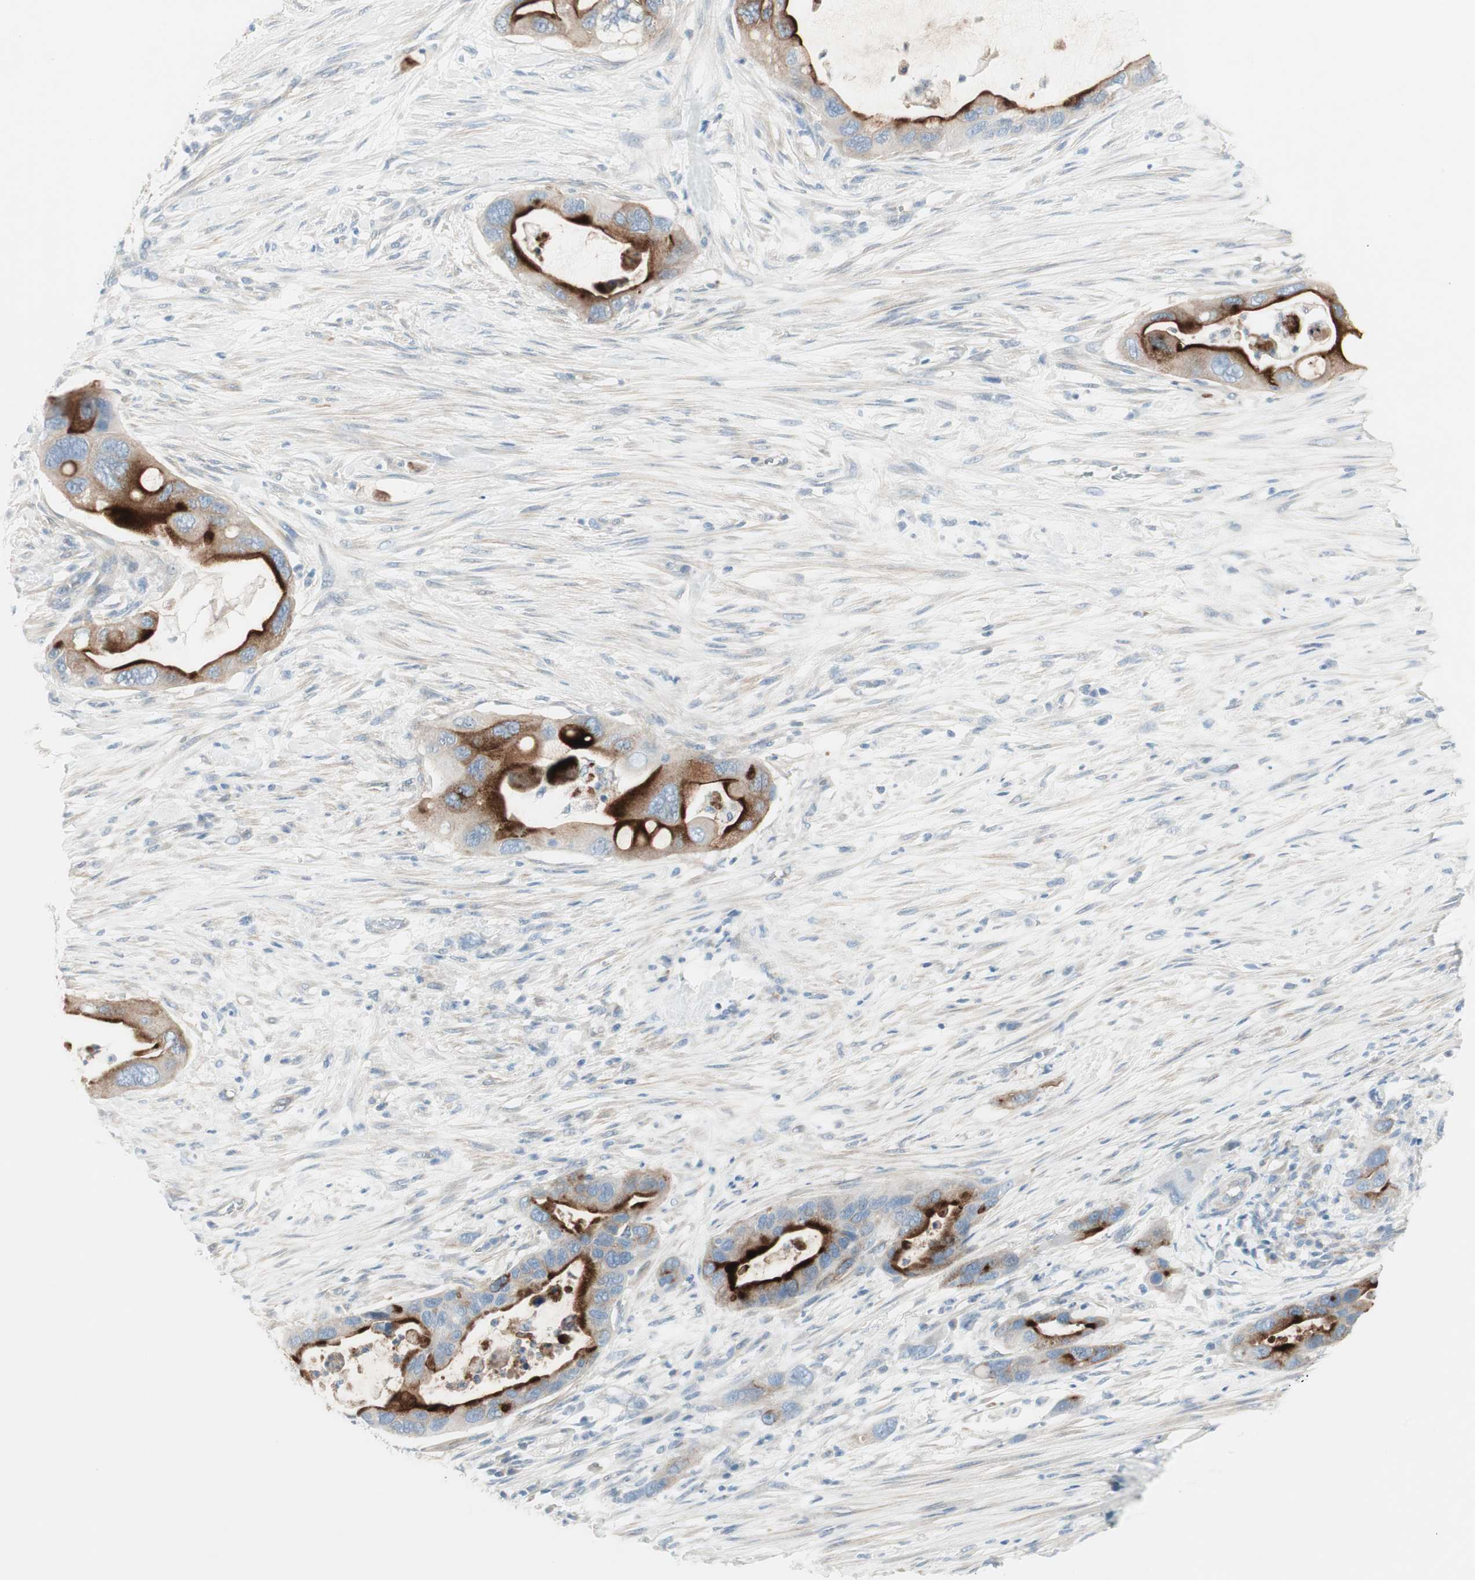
{"staining": {"intensity": "strong", "quantity": "25%-75%", "location": "cytoplasmic/membranous"}, "tissue": "pancreatic cancer", "cell_type": "Tumor cells", "image_type": "cancer", "snomed": [{"axis": "morphology", "description": "Adenocarcinoma, NOS"}, {"axis": "topography", "description": "Pancreas"}], "caption": "Protein analysis of pancreatic cancer tissue demonstrates strong cytoplasmic/membranous positivity in approximately 25%-75% of tumor cells. (DAB (3,3'-diaminobenzidine) IHC, brown staining for protein, blue staining for nuclei).", "gene": "CDHR5", "patient": {"sex": "female", "age": 71}}